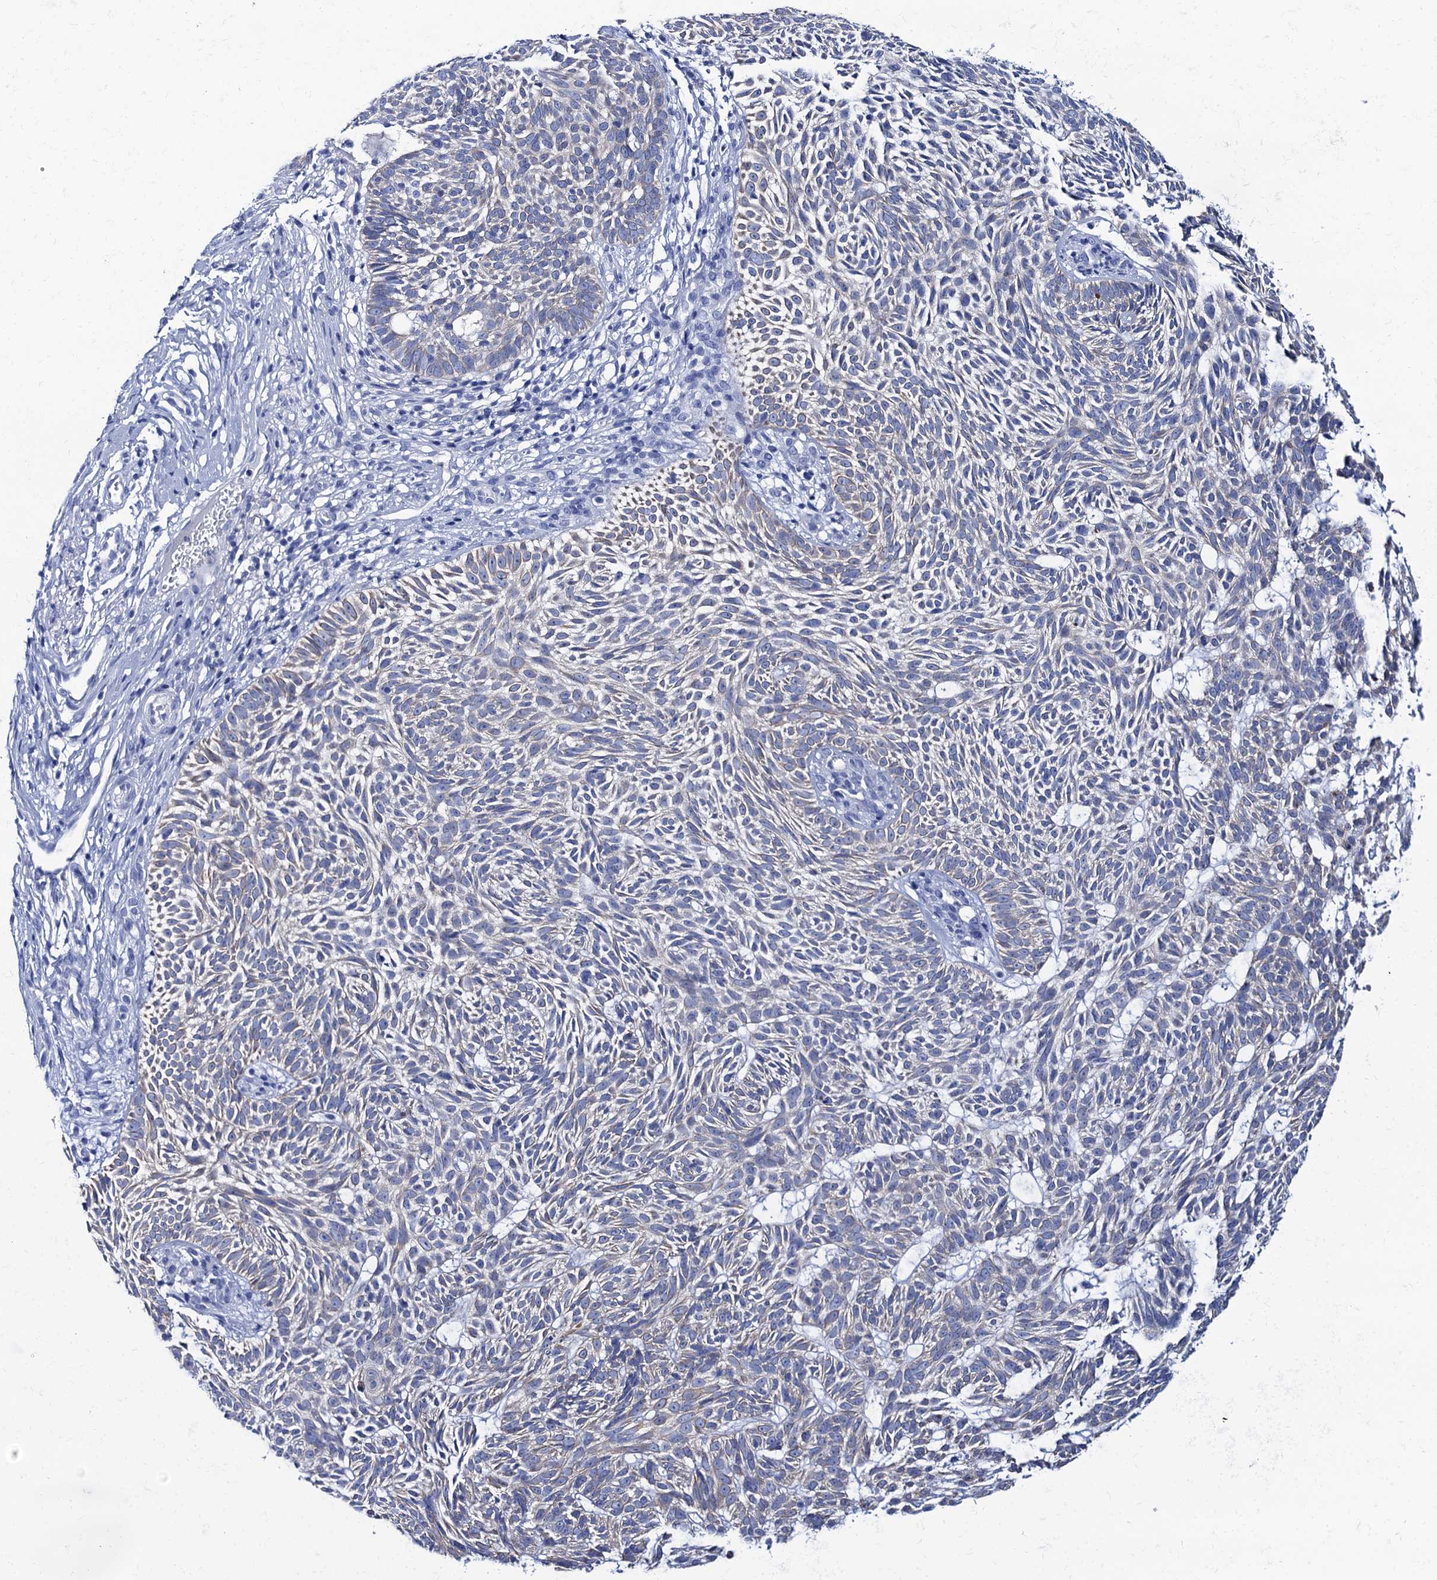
{"staining": {"intensity": "negative", "quantity": "none", "location": "none"}, "tissue": "skin cancer", "cell_type": "Tumor cells", "image_type": "cancer", "snomed": [{"axis": "morphology", "description": "Basal cell carcinoma"}, {"axis": "topography", "description": "Skin"}], "caption": "Photomicrograph shows no protein expression in tumor cells of skin basal cell carcinoma tissue.", "gene": "RAB3IP", "patient": {"sex": "male", "age": 75}}